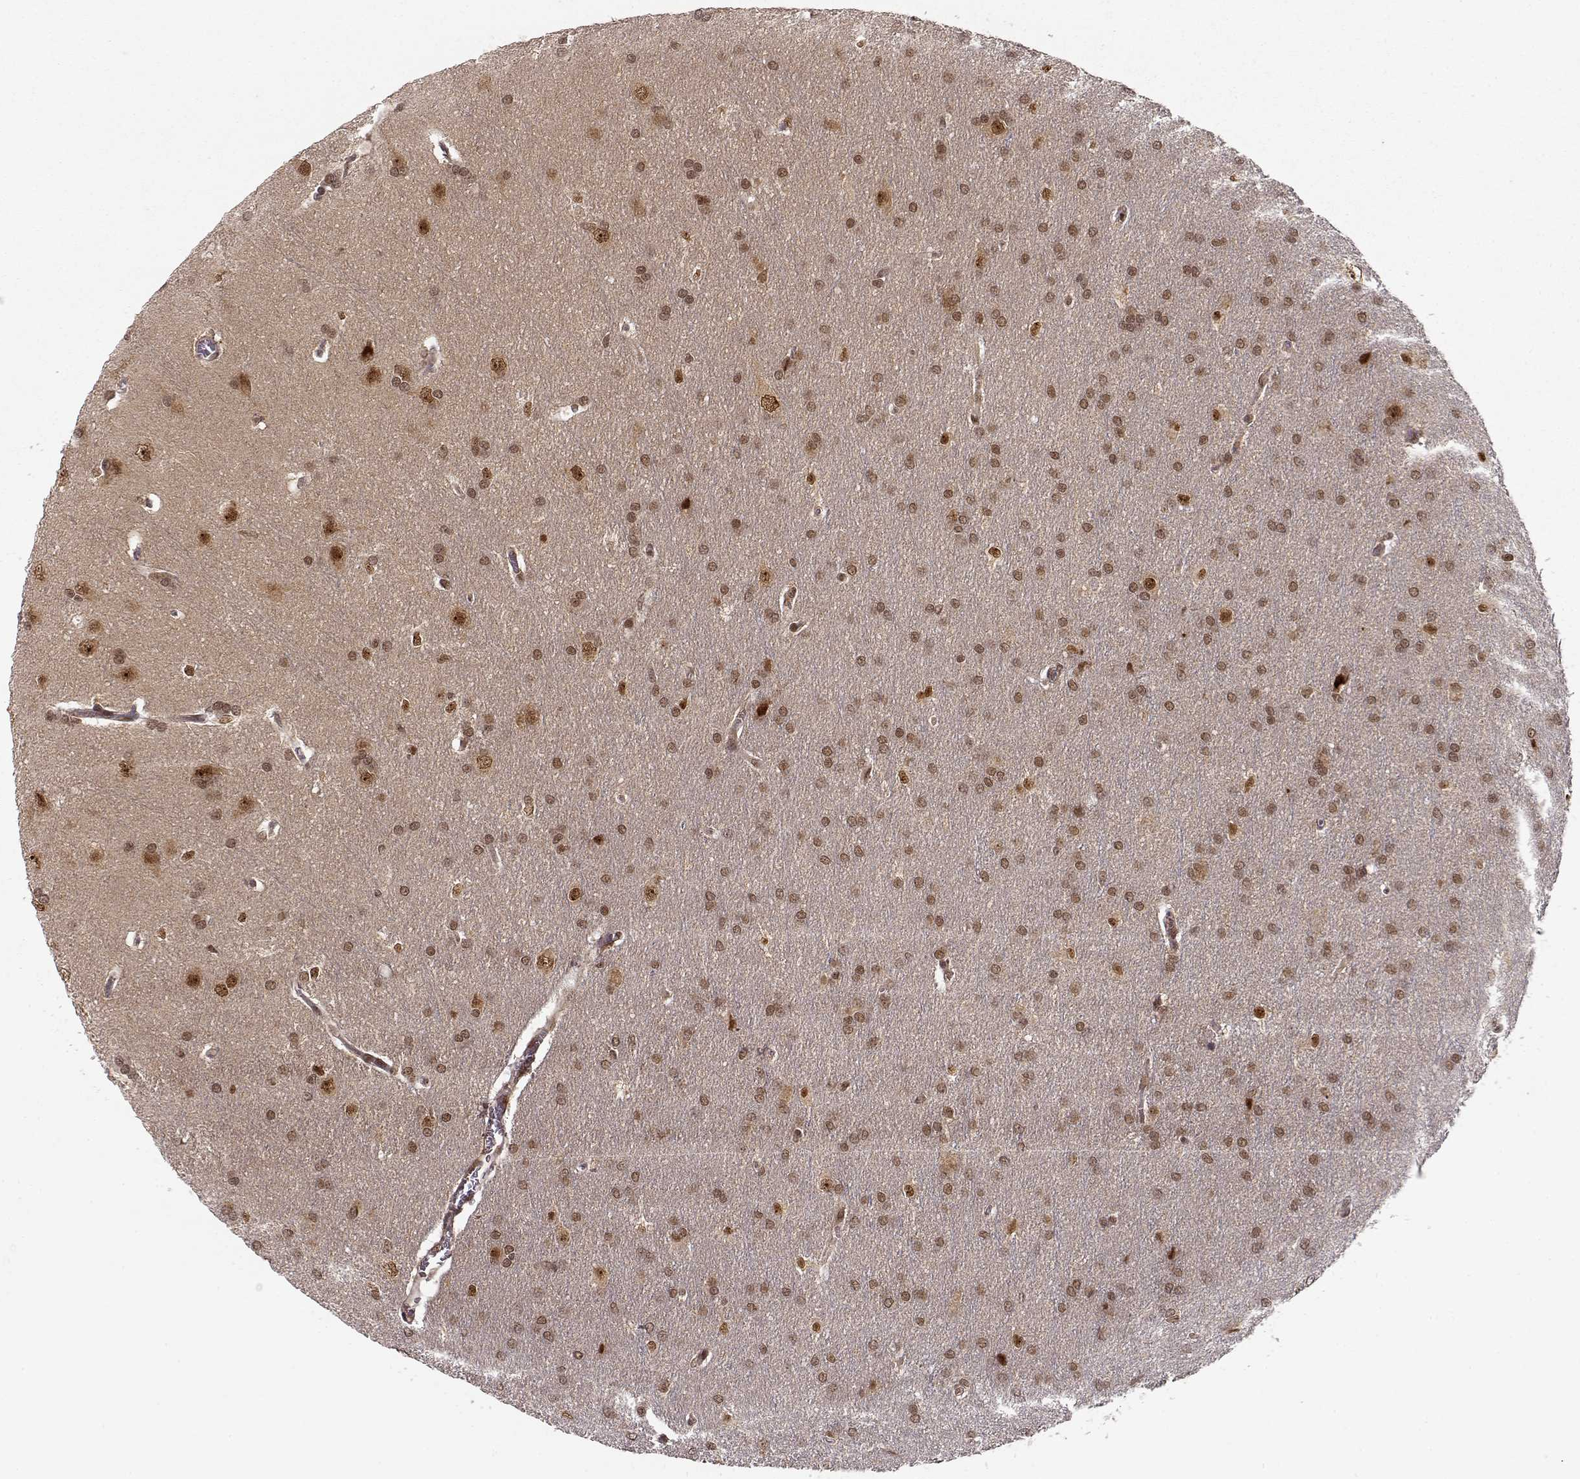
{"staining": {"intensity": "moderate", "quantity": ">75%", "location": "nuclear"}, "tissue": "glioma", "cell_type": "Tumor cells", "image_type": "cancer", "snomed": [{"axis": "morphology", "description": "Glioma, malignant, Low grade"}, {"axis": "topography", "description": "Brain"}], "caption": "Protein expression by immunohistochemistry displays moderate nuclear staining in approximately >75% of tumor cells in glioma.", "gene": "CSNK2A1", "patient": {"sex": "female", "age": 32}}